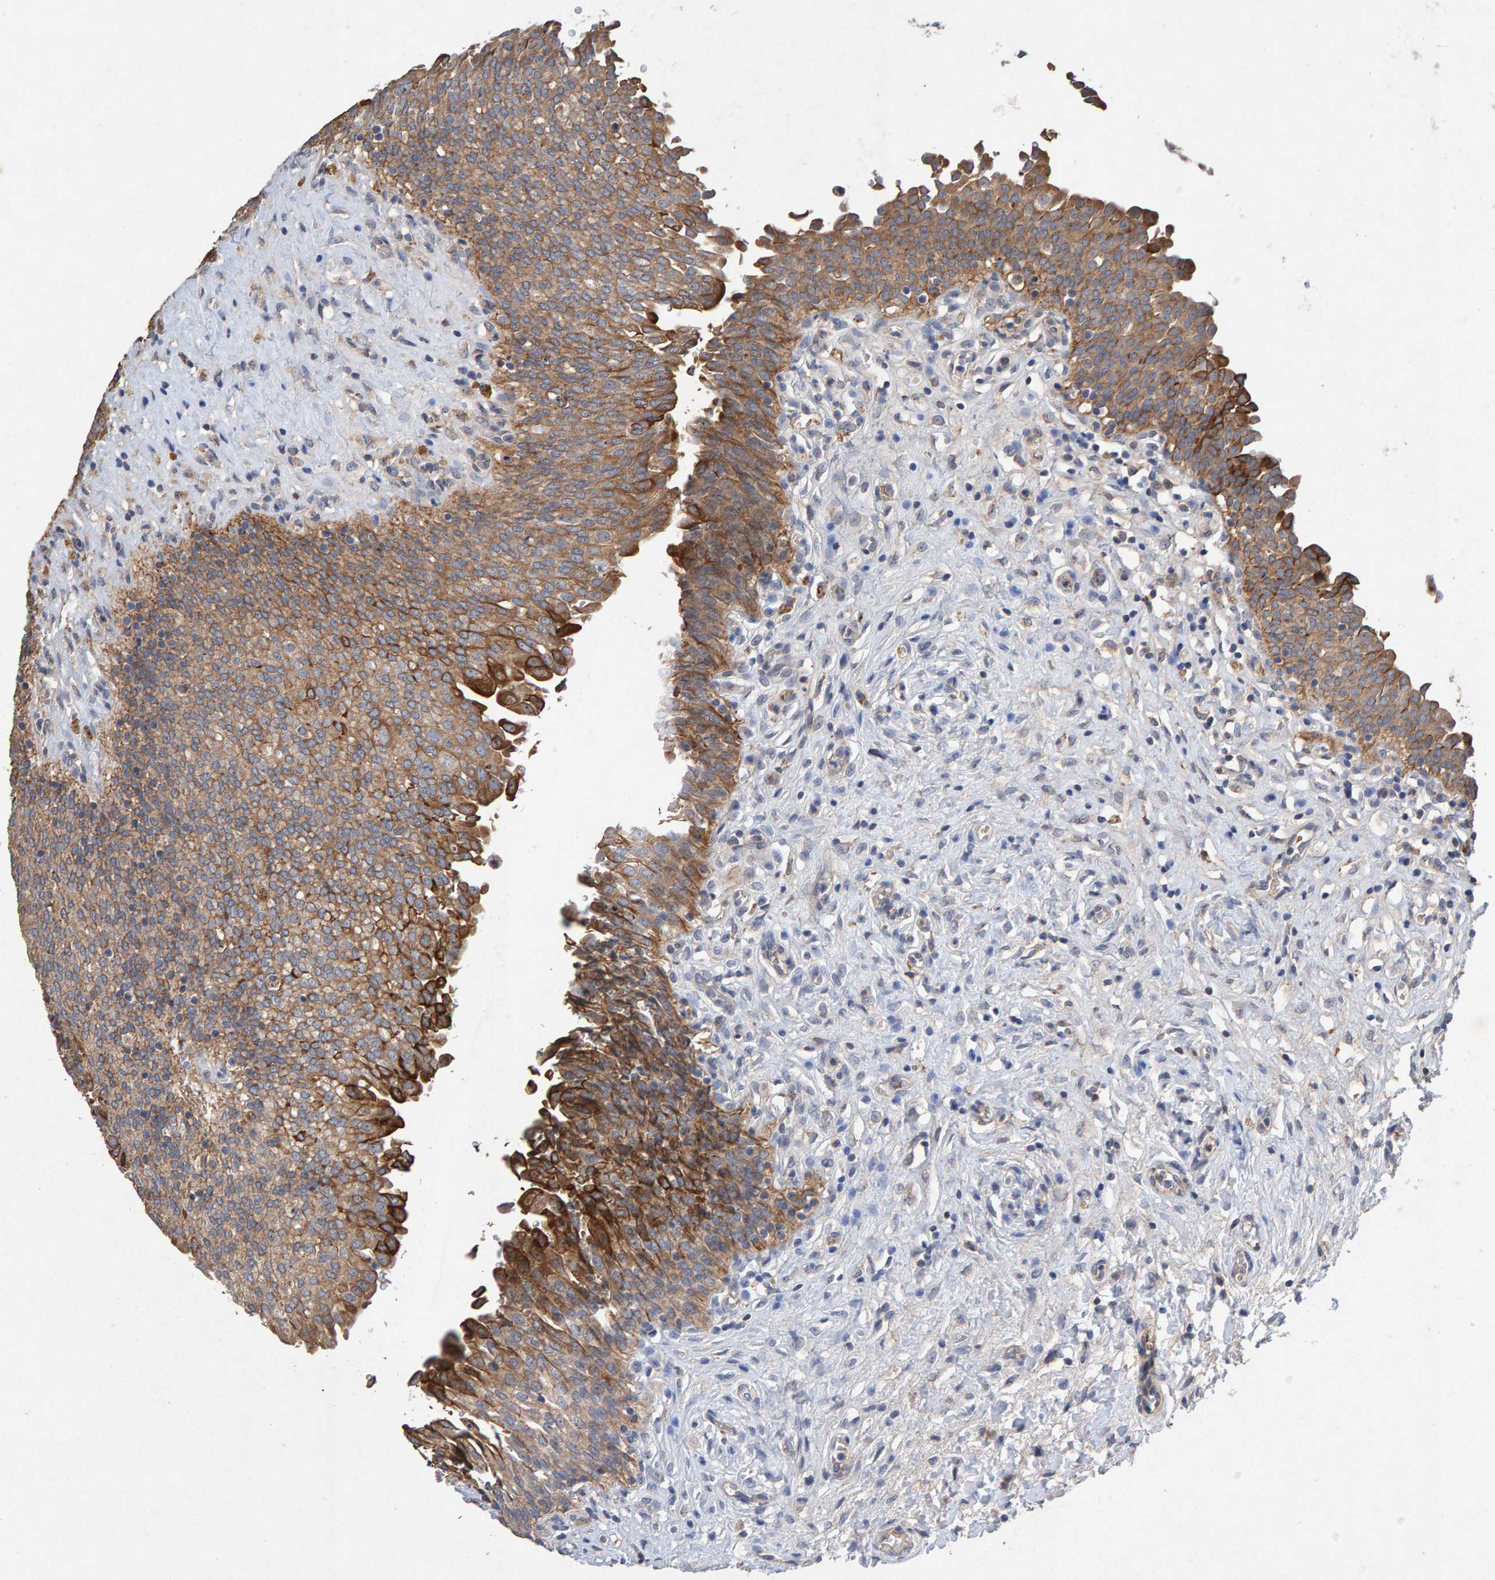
{"staining": {"intensity": "moderate", "quantity": ">75%", "location": "cytoplasmic/membranous"}, "tissue": "urinary bladder", "cell_type": "Urothelial cells", "image_type": "normal", "snomed": [{"axis": "morphology", "description": "Urothelial carcinoma, High grade"}, {"axis": "topography", "description": "Urinary bladder"}], "caption": "This photomicrograph displays immunohistochemistry staining of benign human urinary bladder, with medium moderate cytoplasmic/membranous positivity in about >75% of urothelial cells.", "gene": "EFR3A", "patient": {"sex": "male", "age": 46}}